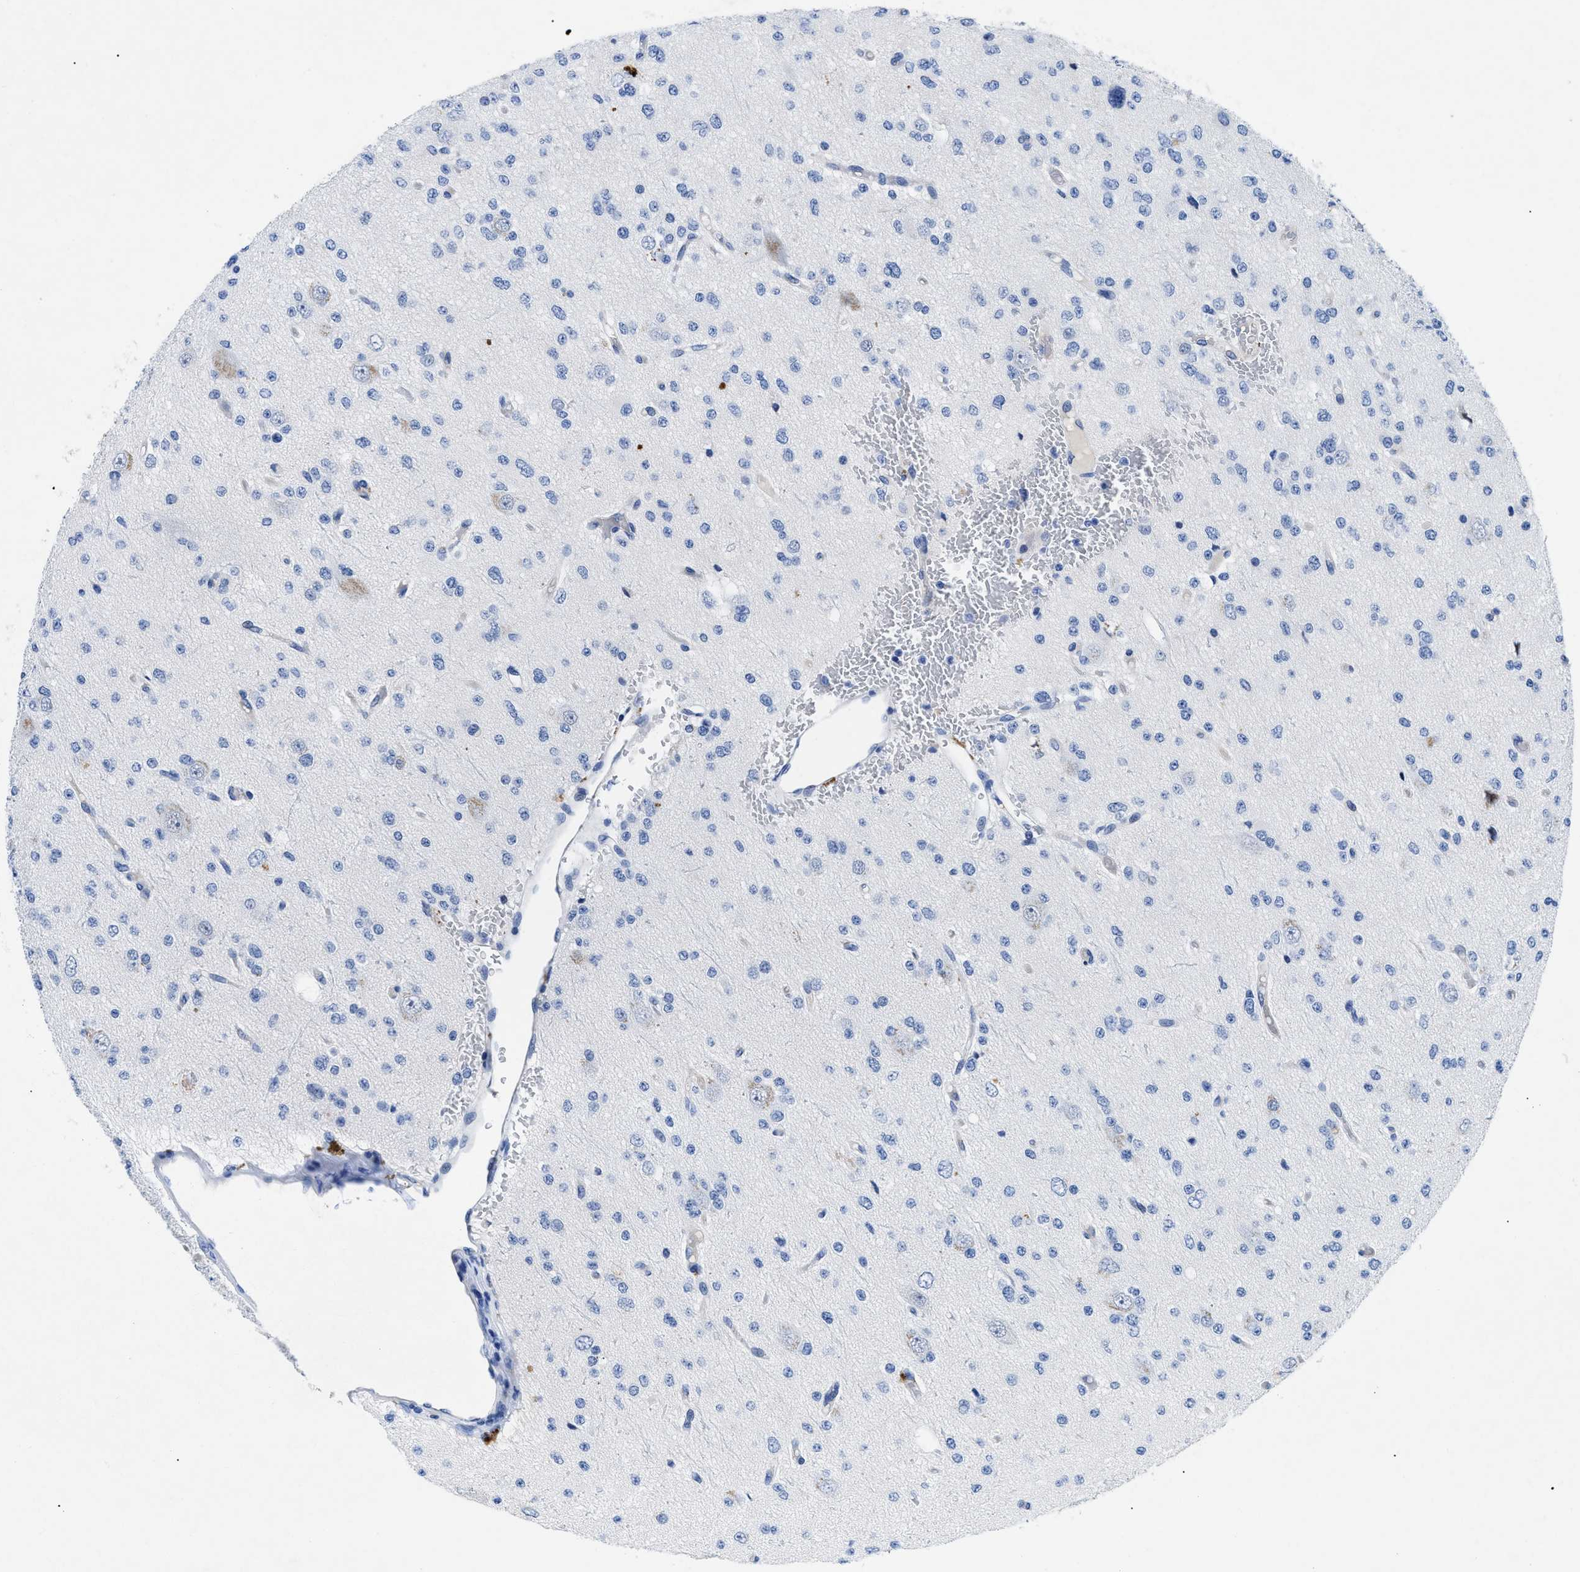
{"staining": {"intensity": "negative", "quantity": "none", "location": "none"}, "tissue": "glioma", "cell_type": "Tumor cells", "image_type": "cancer", "snomed": [{"axis": "morphology", "description": "Glioma, malignant, Low grade"}, {"axis": "topography", "description": "Brain"}], "caption": "Tumor cells show no significant expression in glioma.", "gene": "TMEM68", "patient": {"sex": "male", "age": 38}}